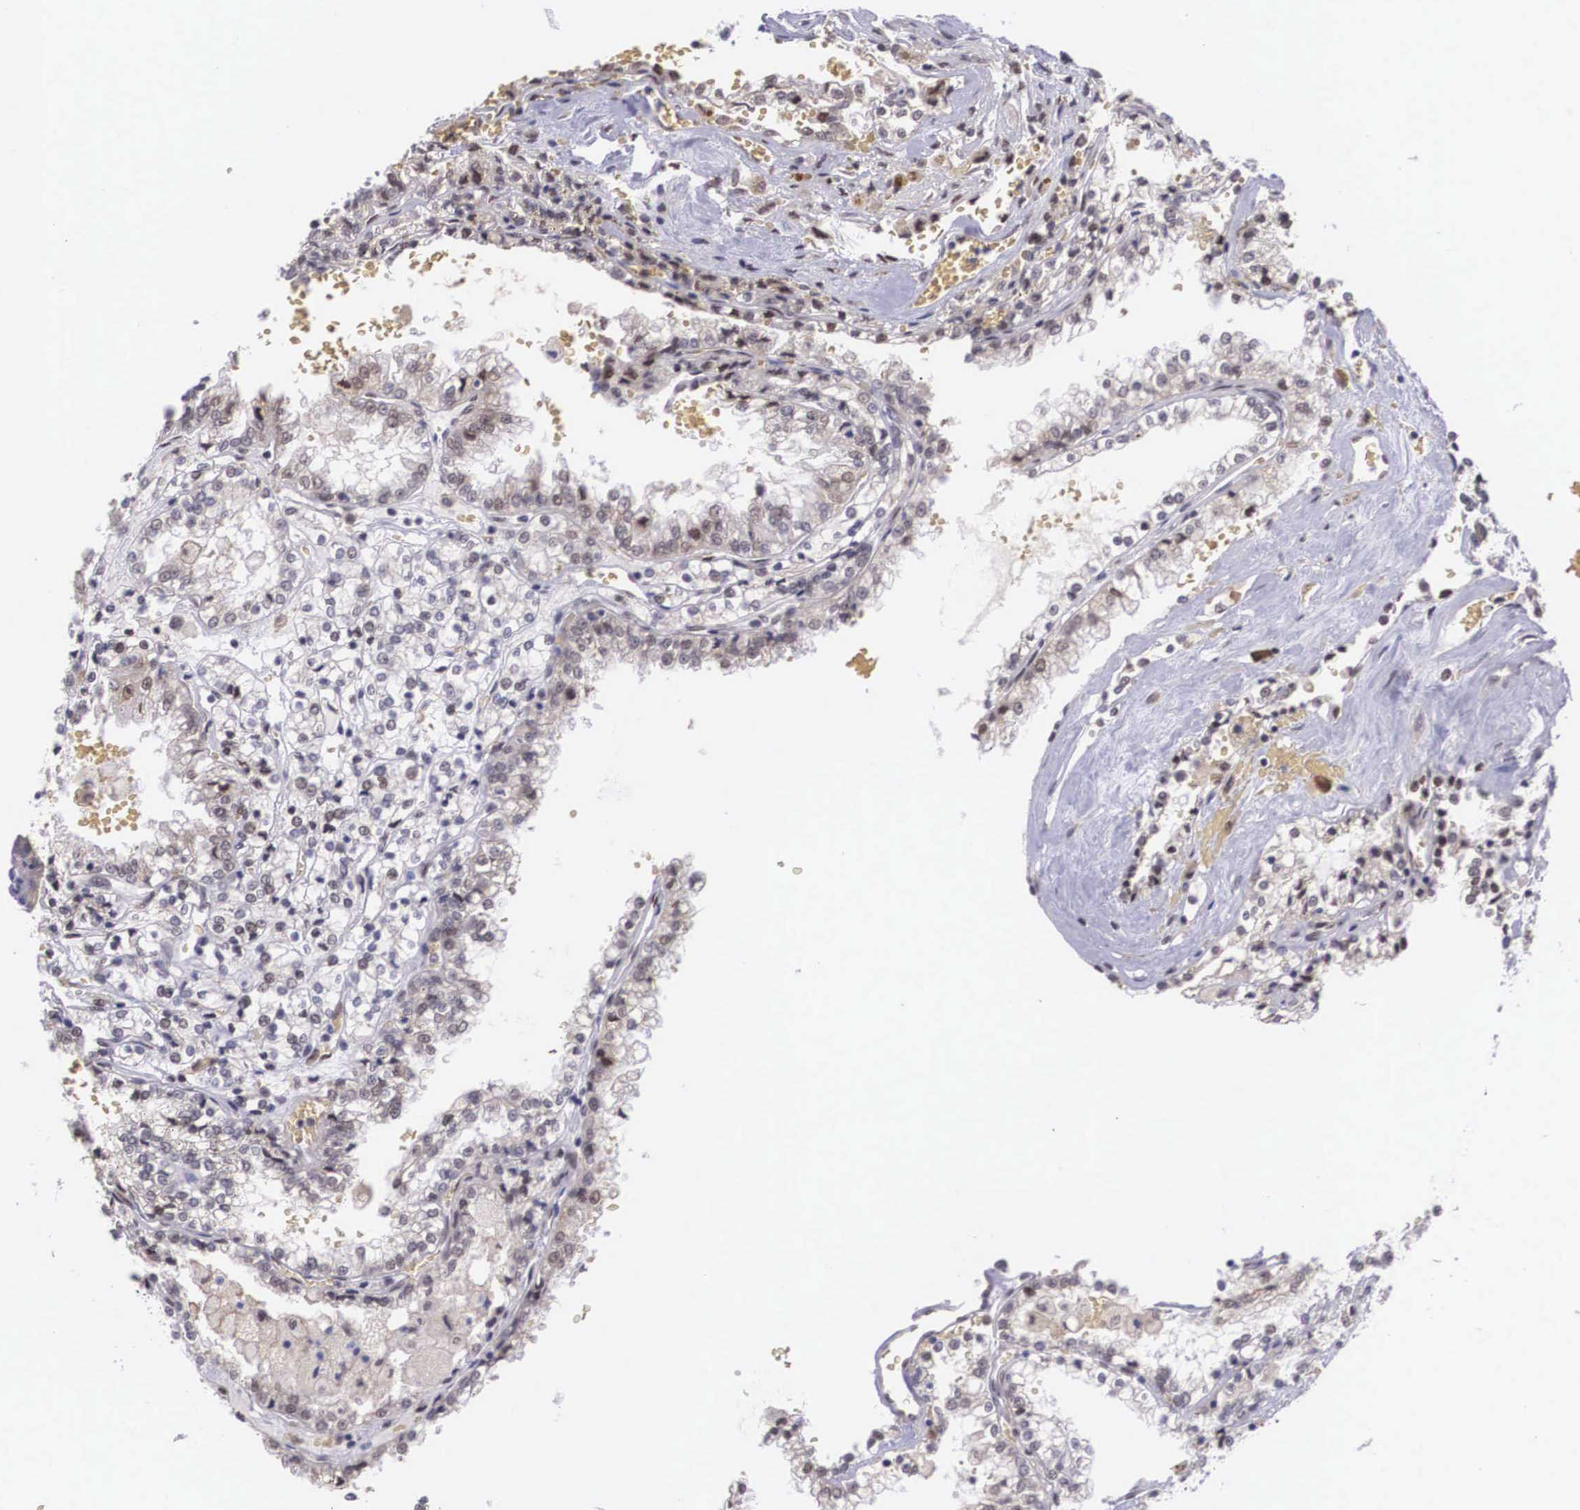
{"staining": {"intensity": "weak", "quantity": "<25%", "location": "cytoplasmic/membranous"}, "tissue": "renal cancer", "cell_type": "Tumor cells", "image_type": "cancer", "snomed": [{"axis": "morphology", "description": "Adenocarcinoma, NOS"}, {"axis": "topography", "description": "Kidney"}], "caption": "High magnification brightfield microscopy of renal adenocarcinoma stained with DAB (brown) and counterstained with hematoxylin (blue): tumor cells show no significant expression.", "gene": "SLC25A21", "patient": {"sex": "female", "age": 56}}